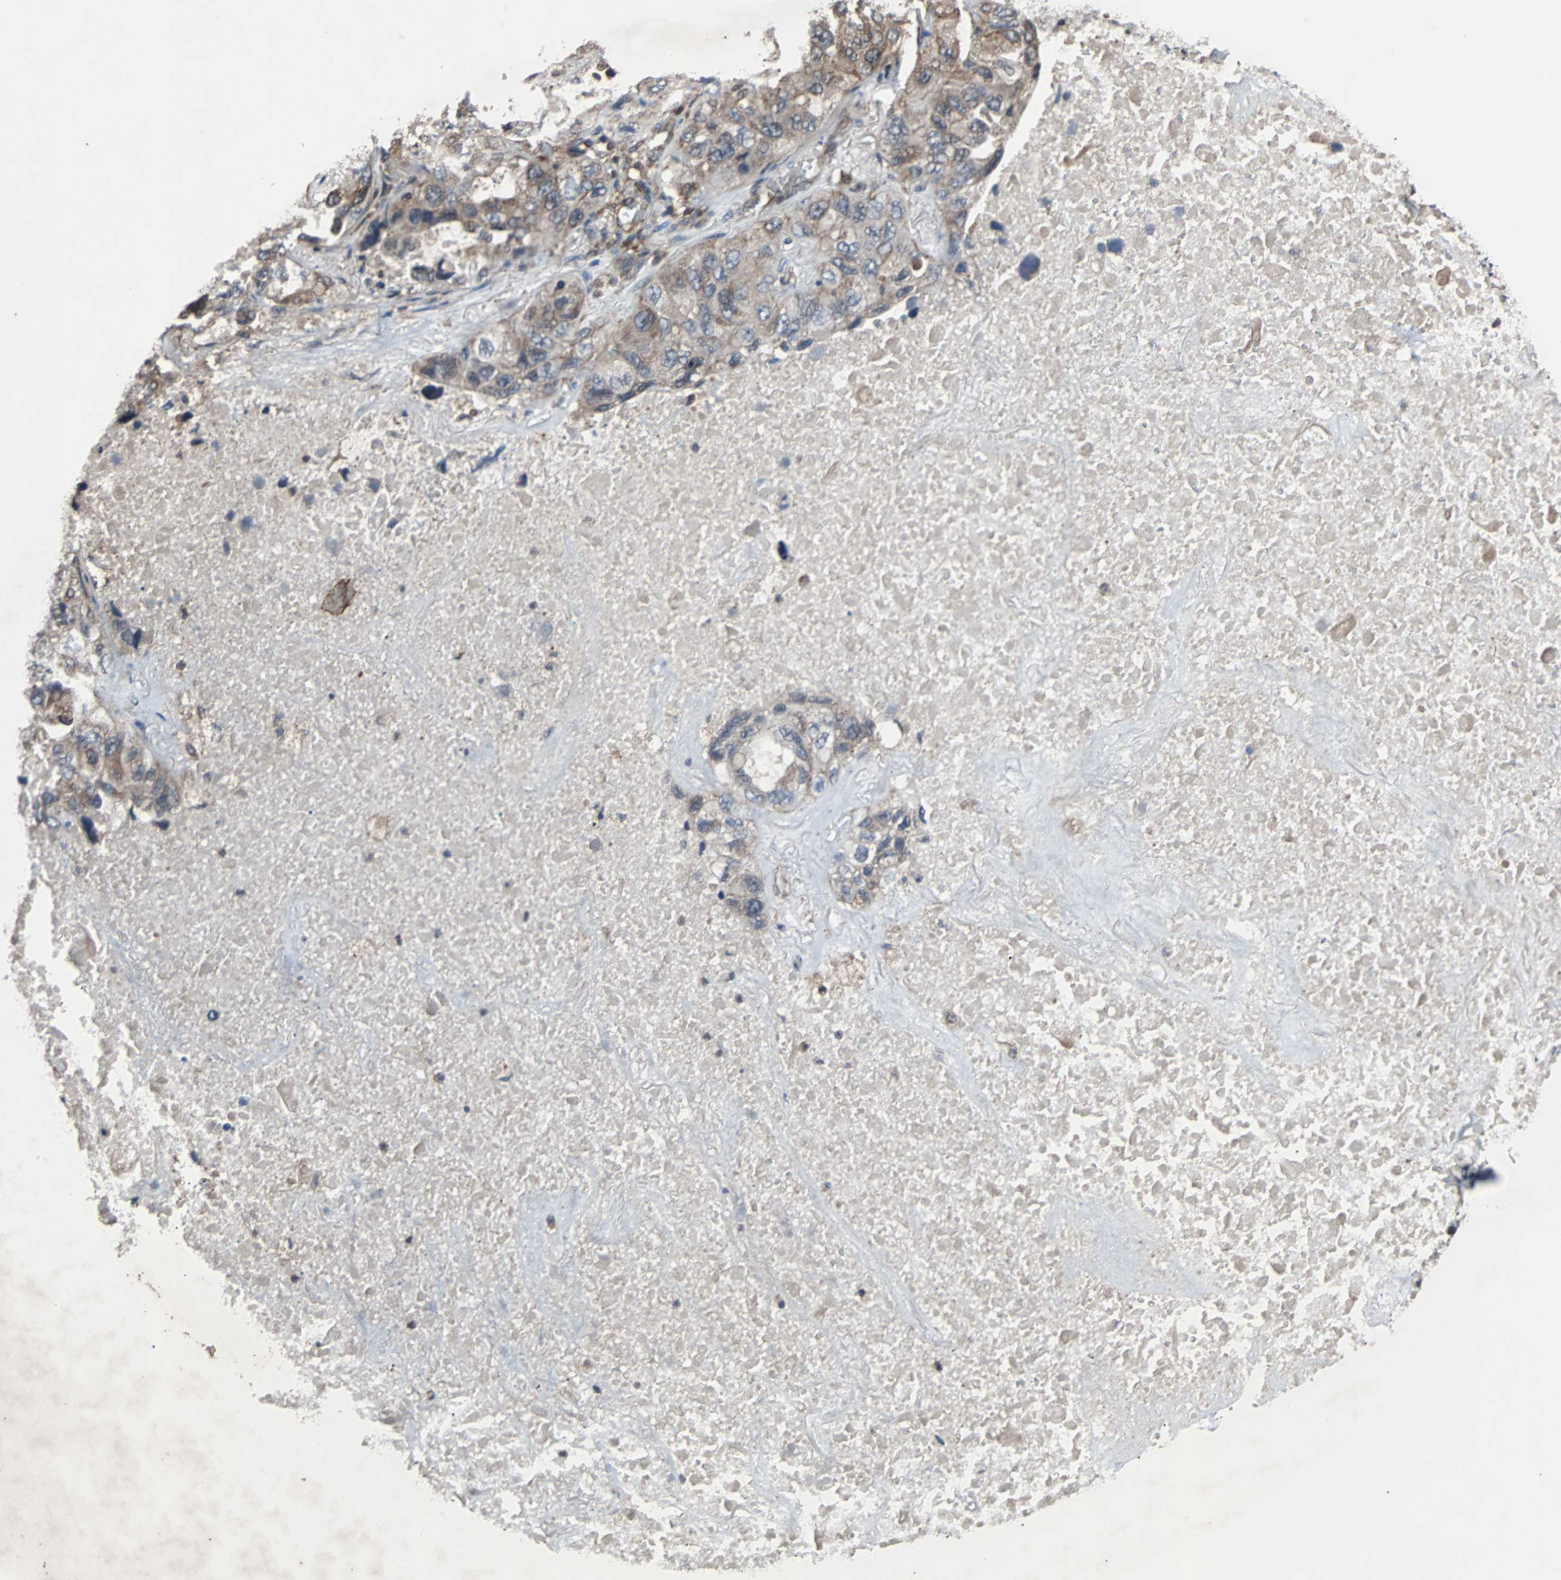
{"staining": {"intensity": "moderate", "quantity": "25%-75%", "location": "cytoplasmic/membranous"}, "tissue": "lung cancer", "cell_type": "Tumor cells", "image_type": "cancer", "snomed": [{"axis": "morphology", "description": "Squamous cell carcinoma, NOS"}, {"axis": "topography", "description": "Lung"}], "caption": "DAB immunohistochemical staining of human squamous cell carcinoma (lung) shows moderate cytoplasmic/membranous protein positivity in approximately 25%-75% of tumor cells.", "gene": "ACTR3", "patient": {"sex": "female", "age": 73}}